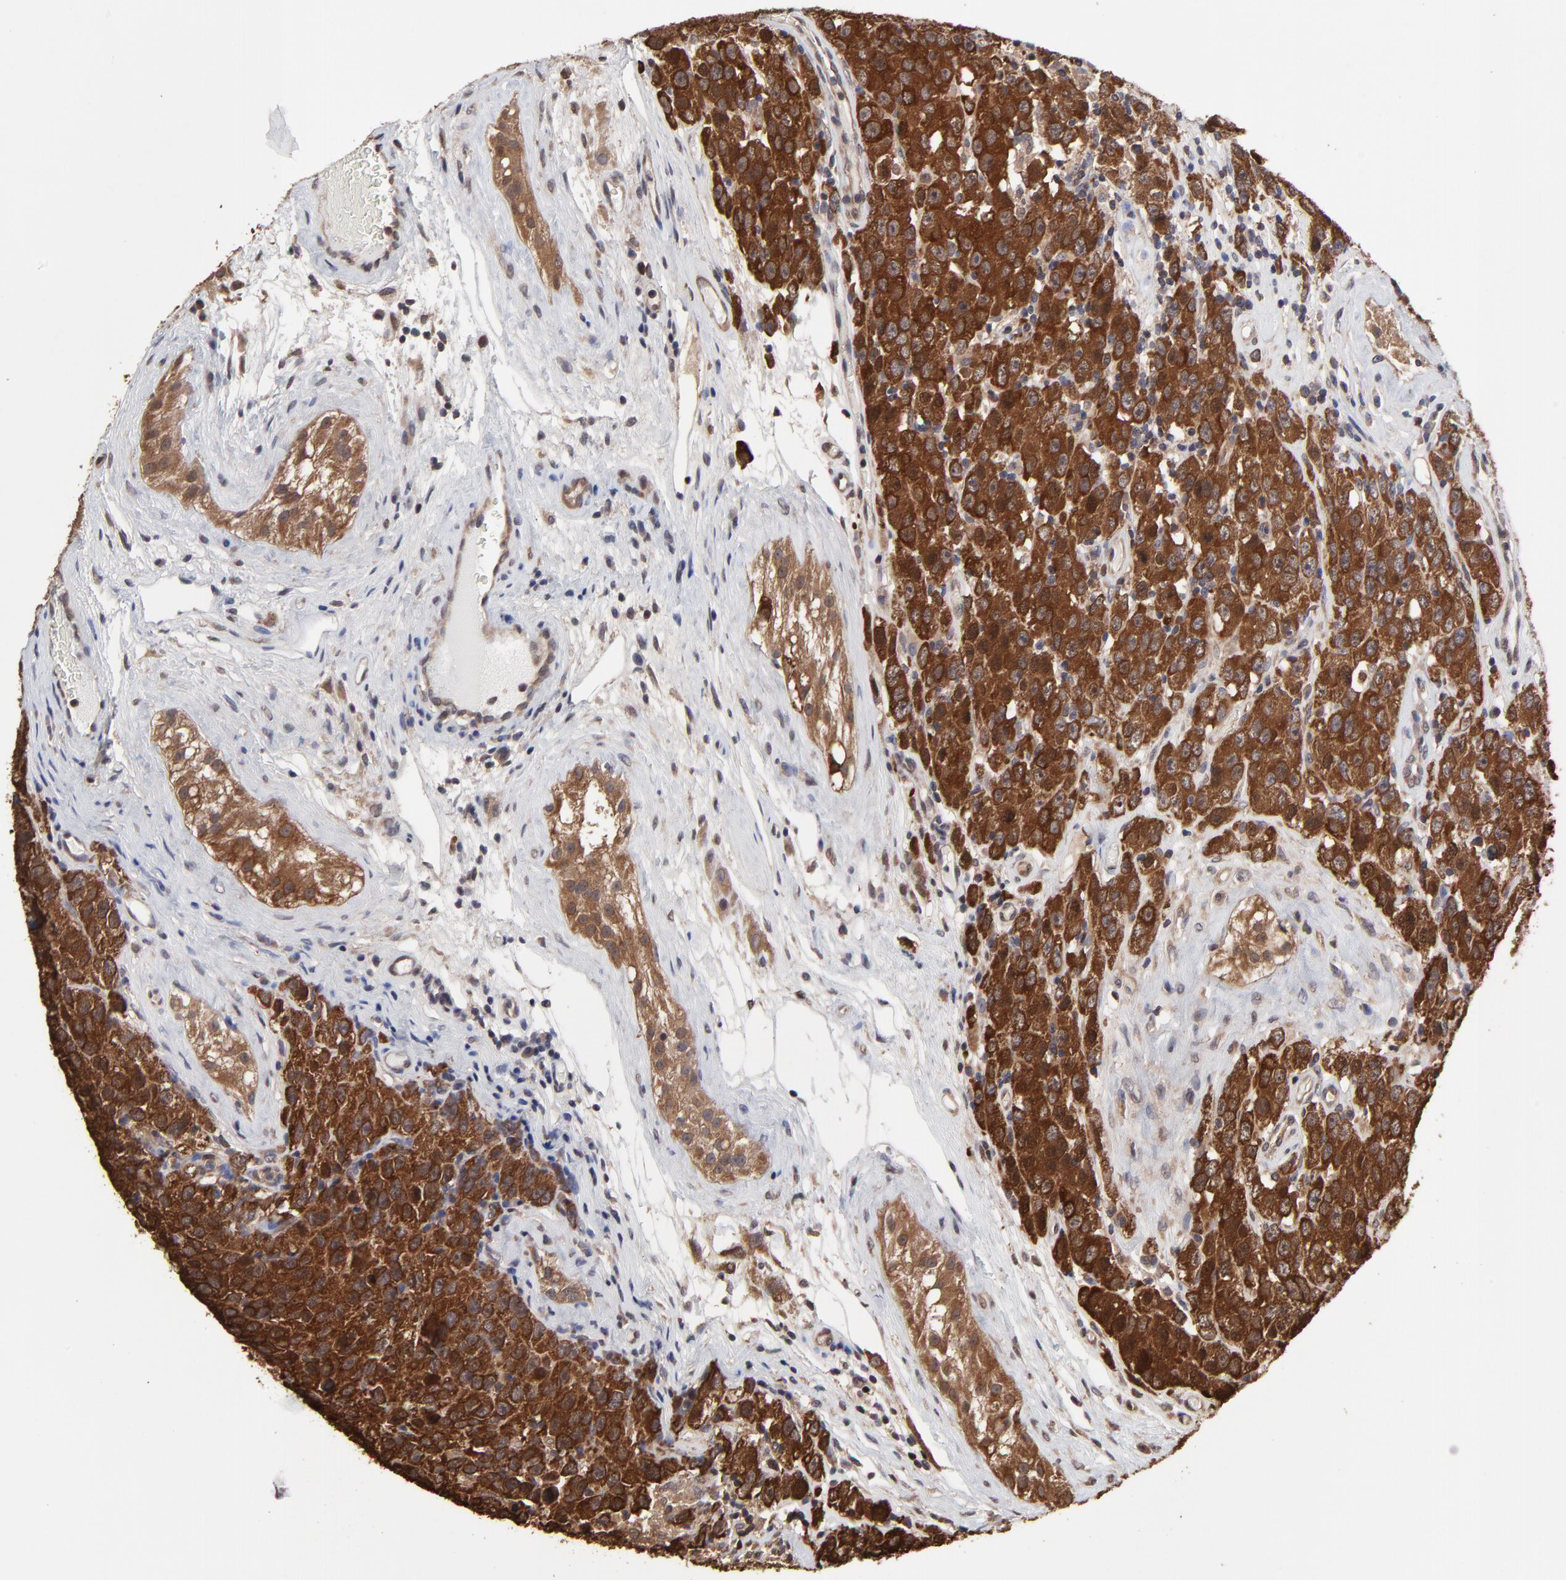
{"staining": {"intensity": "strong", "quantity": ">75%", "location": "cytoplasmic/membranous"}, "tissue": "testis cancer", "cell_type": "Tumor cells", "image_type": "cancer", "snomed": [{"axis": "morphology", "description": "Seminoma, NOS"}, {"axis": "topography", "description": "Testis"}], "caption": "A brown stain labels strong cytoplasmic/membranous positivity of a protein in human testis seminoma tumor cells. The protein is shown in brown color, while the nuclei are stained blue.", "gene": "CCT2", "patient": {"sex": "male", "age": 52}}